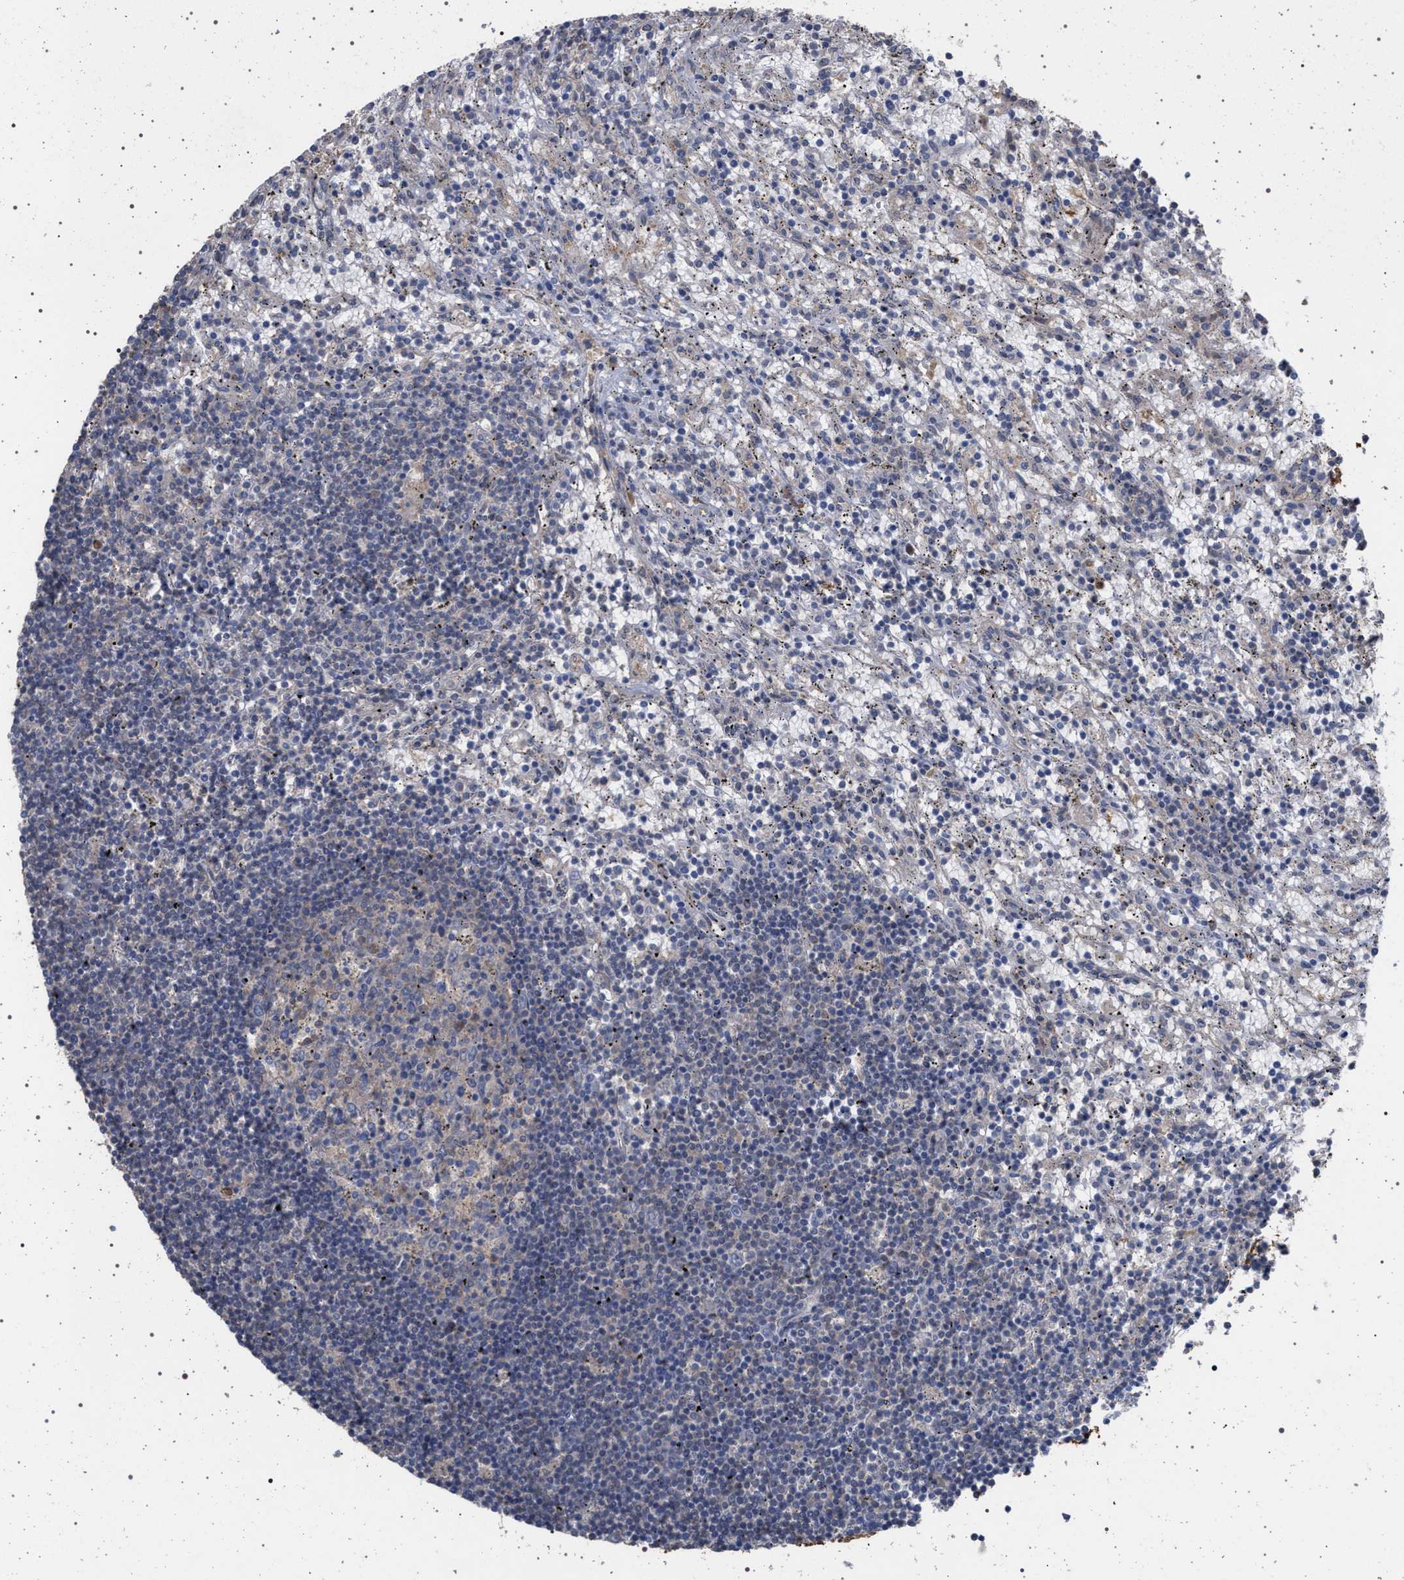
{"staining": {"intensity": "negative", "quantity": "none", "location": "none"}, "tissue": "lymphoma", "cell_type": "Tumor cells", "image_type": "cancer", "snomed": [{"axis": "morphology", "description": "Malignant lymphoma, non-Hodgkin's type, Low grade"}, {"axis": "topography", "description": "Spleen"}], "caption": "The IHC histopathology image has no significant positivity in tumor cells of lymphoma tissue.", "gene": "IFT20", "patient": {"sex": "male", "age": 76}}